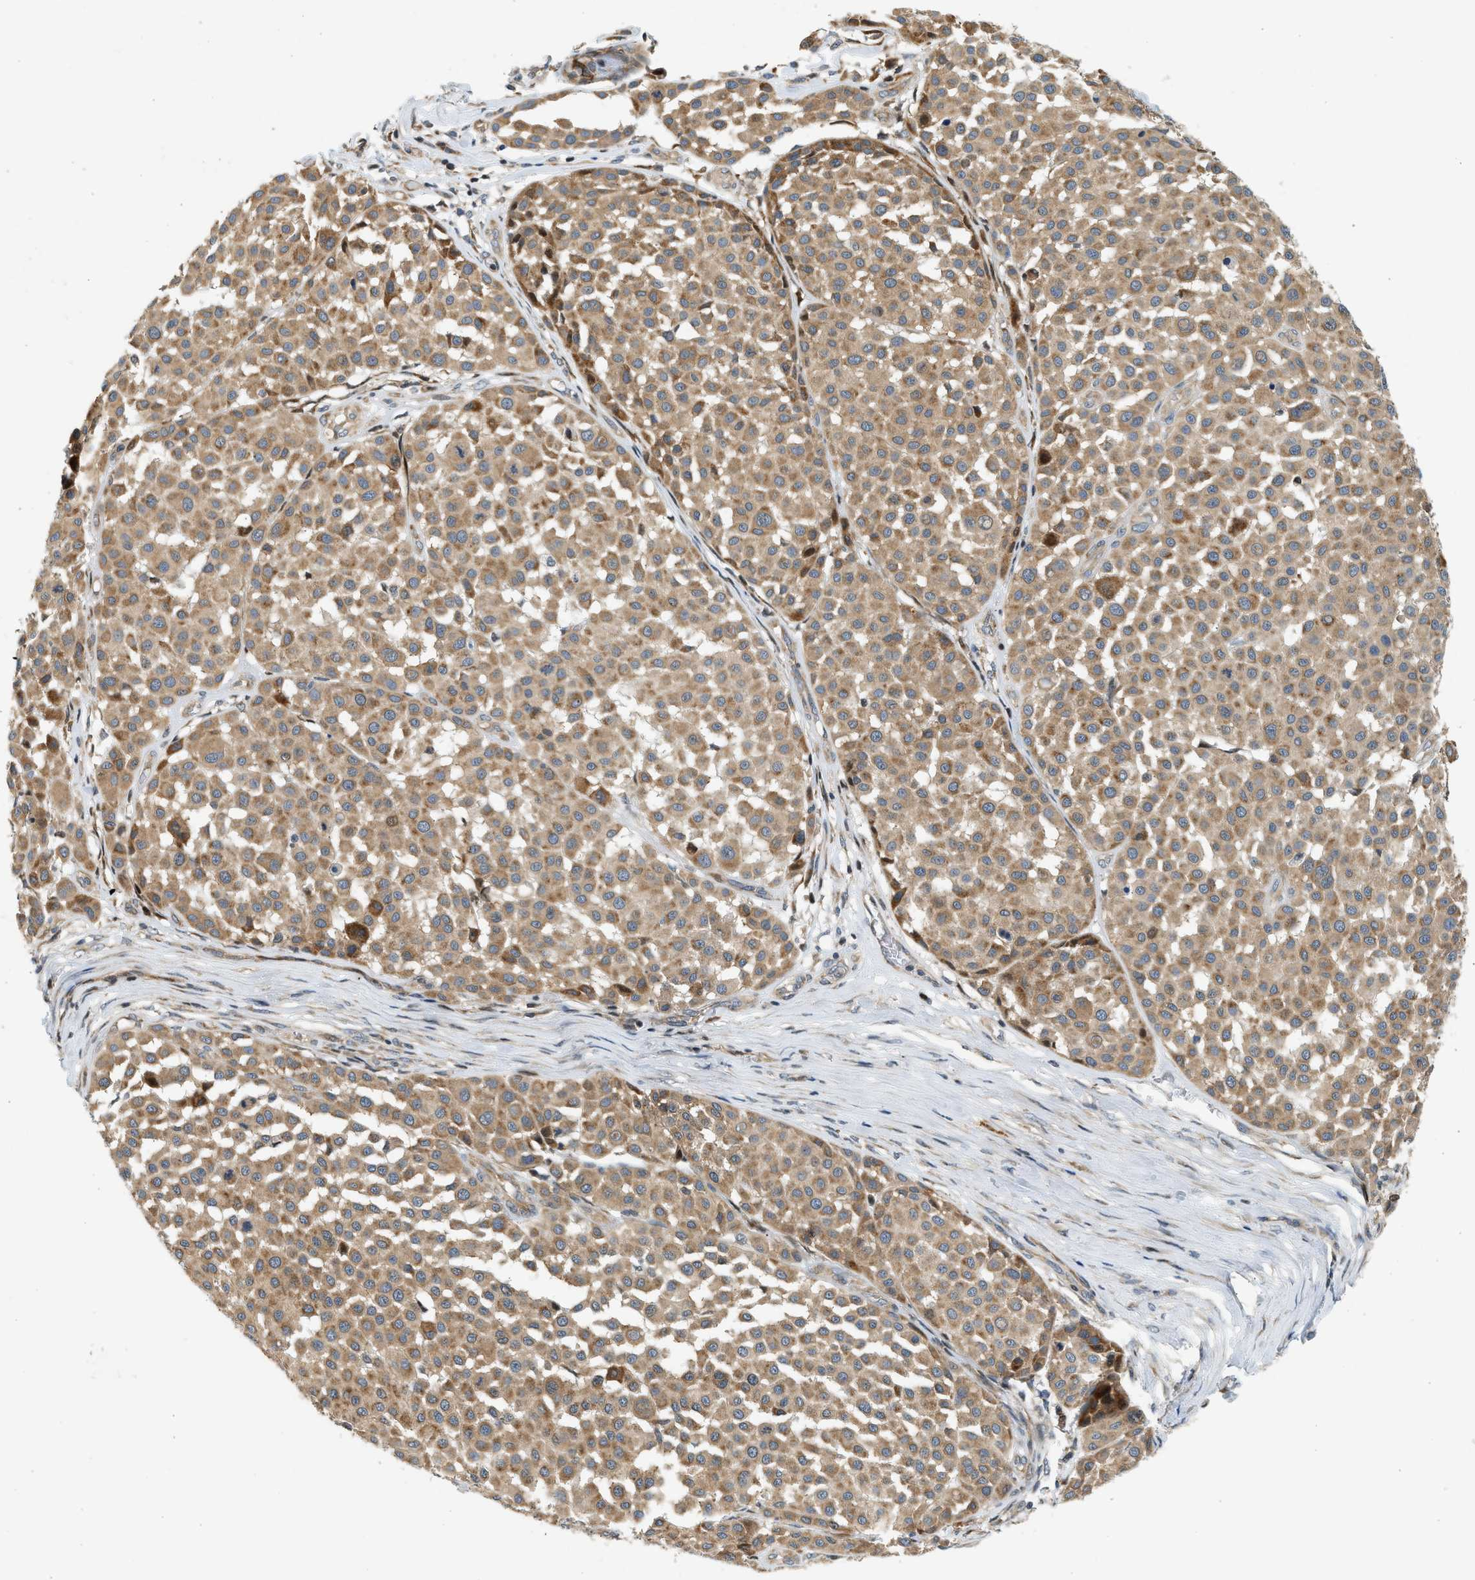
{"staining": {"intensity": "moderate", "quantity": ">75%", "location": "cytoplasmic/membranous"}, "tissue": "melanoma", "cell_type": "Tumor cells", "image_type": "cancer", "snomed": [{"axis": "morphology", "description": "Malignant melanoma, Metastatic site"}, {"axis": "topography", "description": "Soft tissue"}], "caption": "Melanoma was stained to show a protein in brown. There is medium levels of moderate cytoplasmic/membranous expression in about >75% of tumor cells. The staining was performed using DAB to visualize the protein expression in brown, while the nuclei were stained in blue with hematoxylin (Magnification: 20x).", "gene": "NRSN2", "patient": {"sex": "male", "age": 41}}